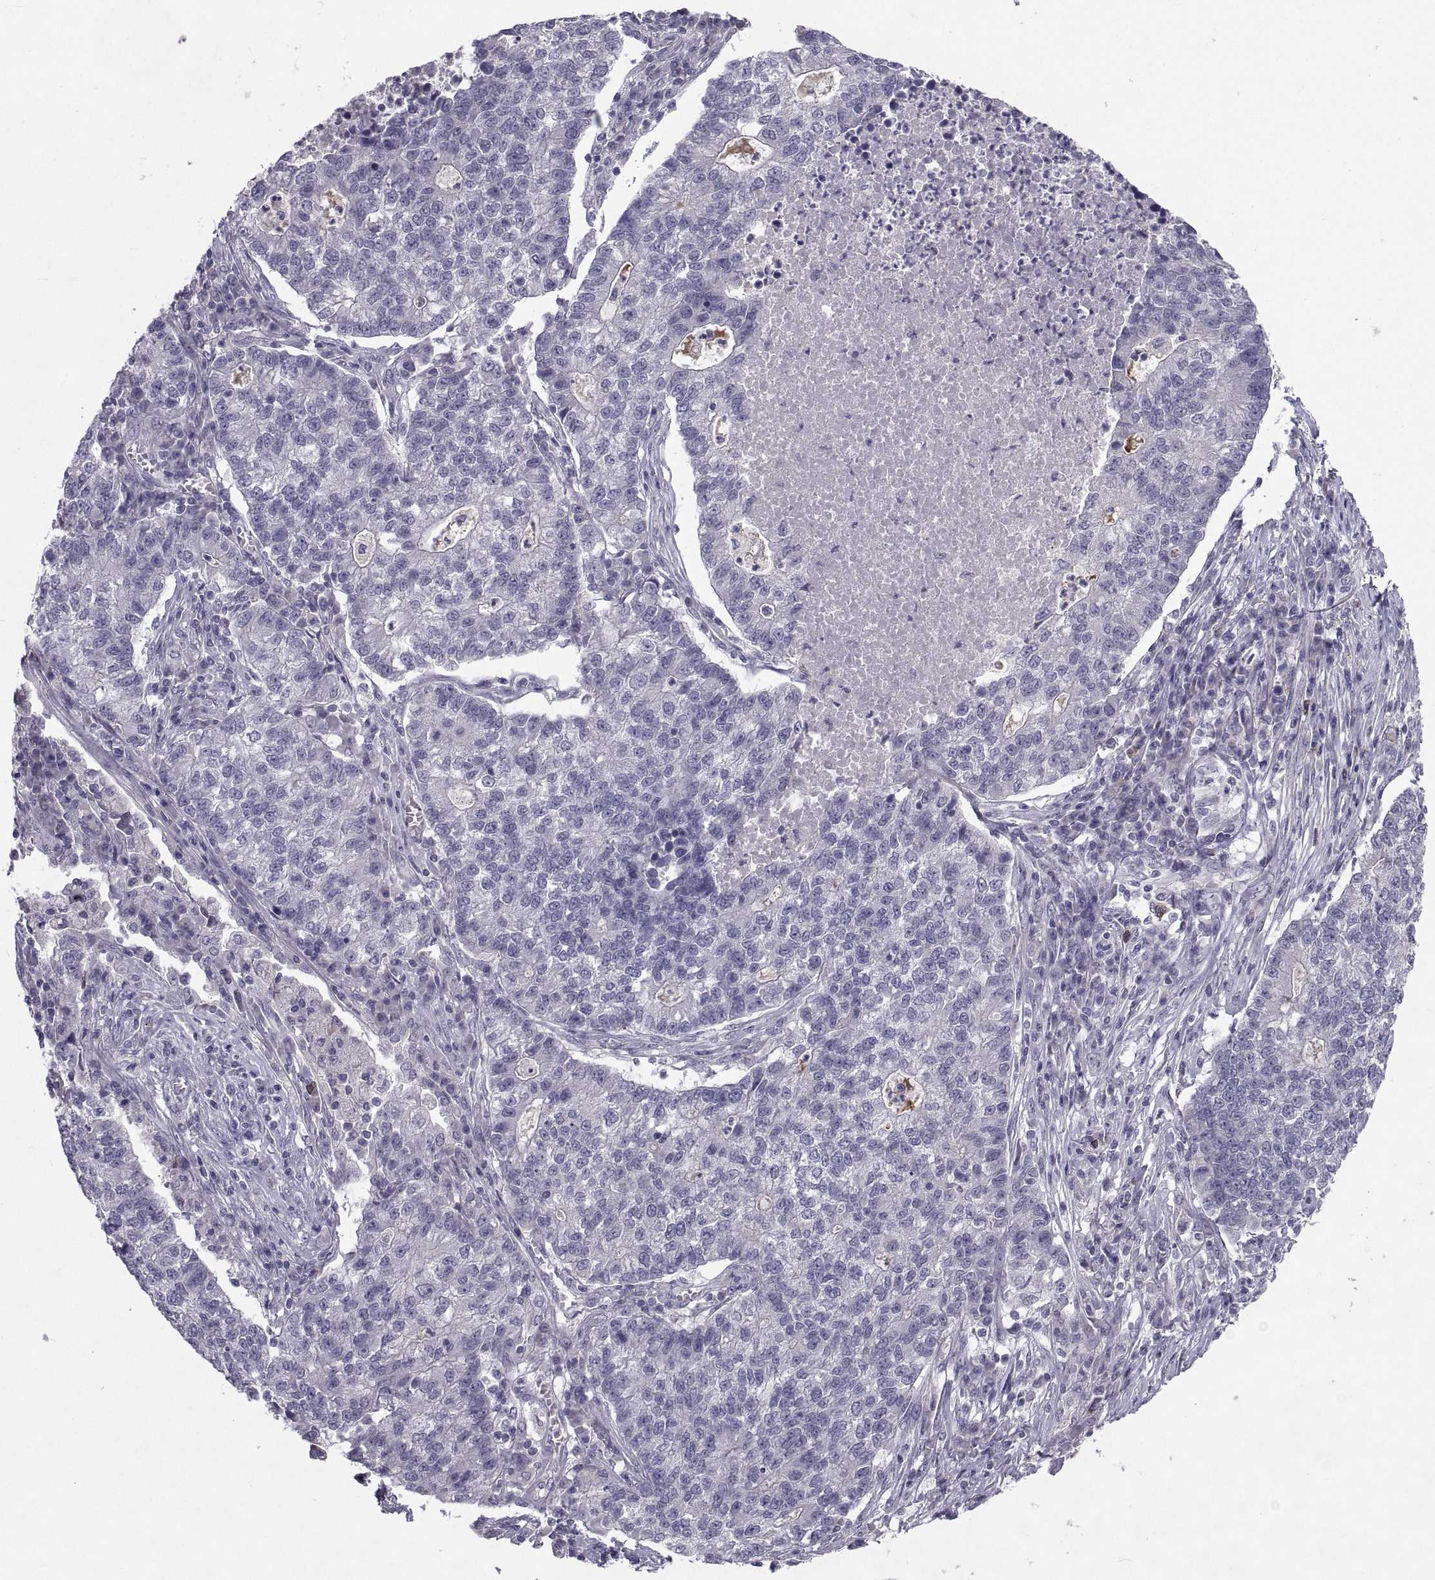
{"staining": {"intensity": "negative", "quantity": "none", "location": "none"}, "tissue": "lung cancer", "cell_type": "Tumor cells", "image_type": "cancer", "snomed": [{"axis": "morphology", "description": "Adenocarcinoma, NOS"}, {"axis": "topography", "description": "Lung"}], "caption": "DAB (3,3'-diaminobenzidine) immunohistochemical staining of lung adenocarcinoma exhibits no significant staining in tumor cells.", "gene": "NPTX2", "patient": {"sex": "male", "age": 57}}